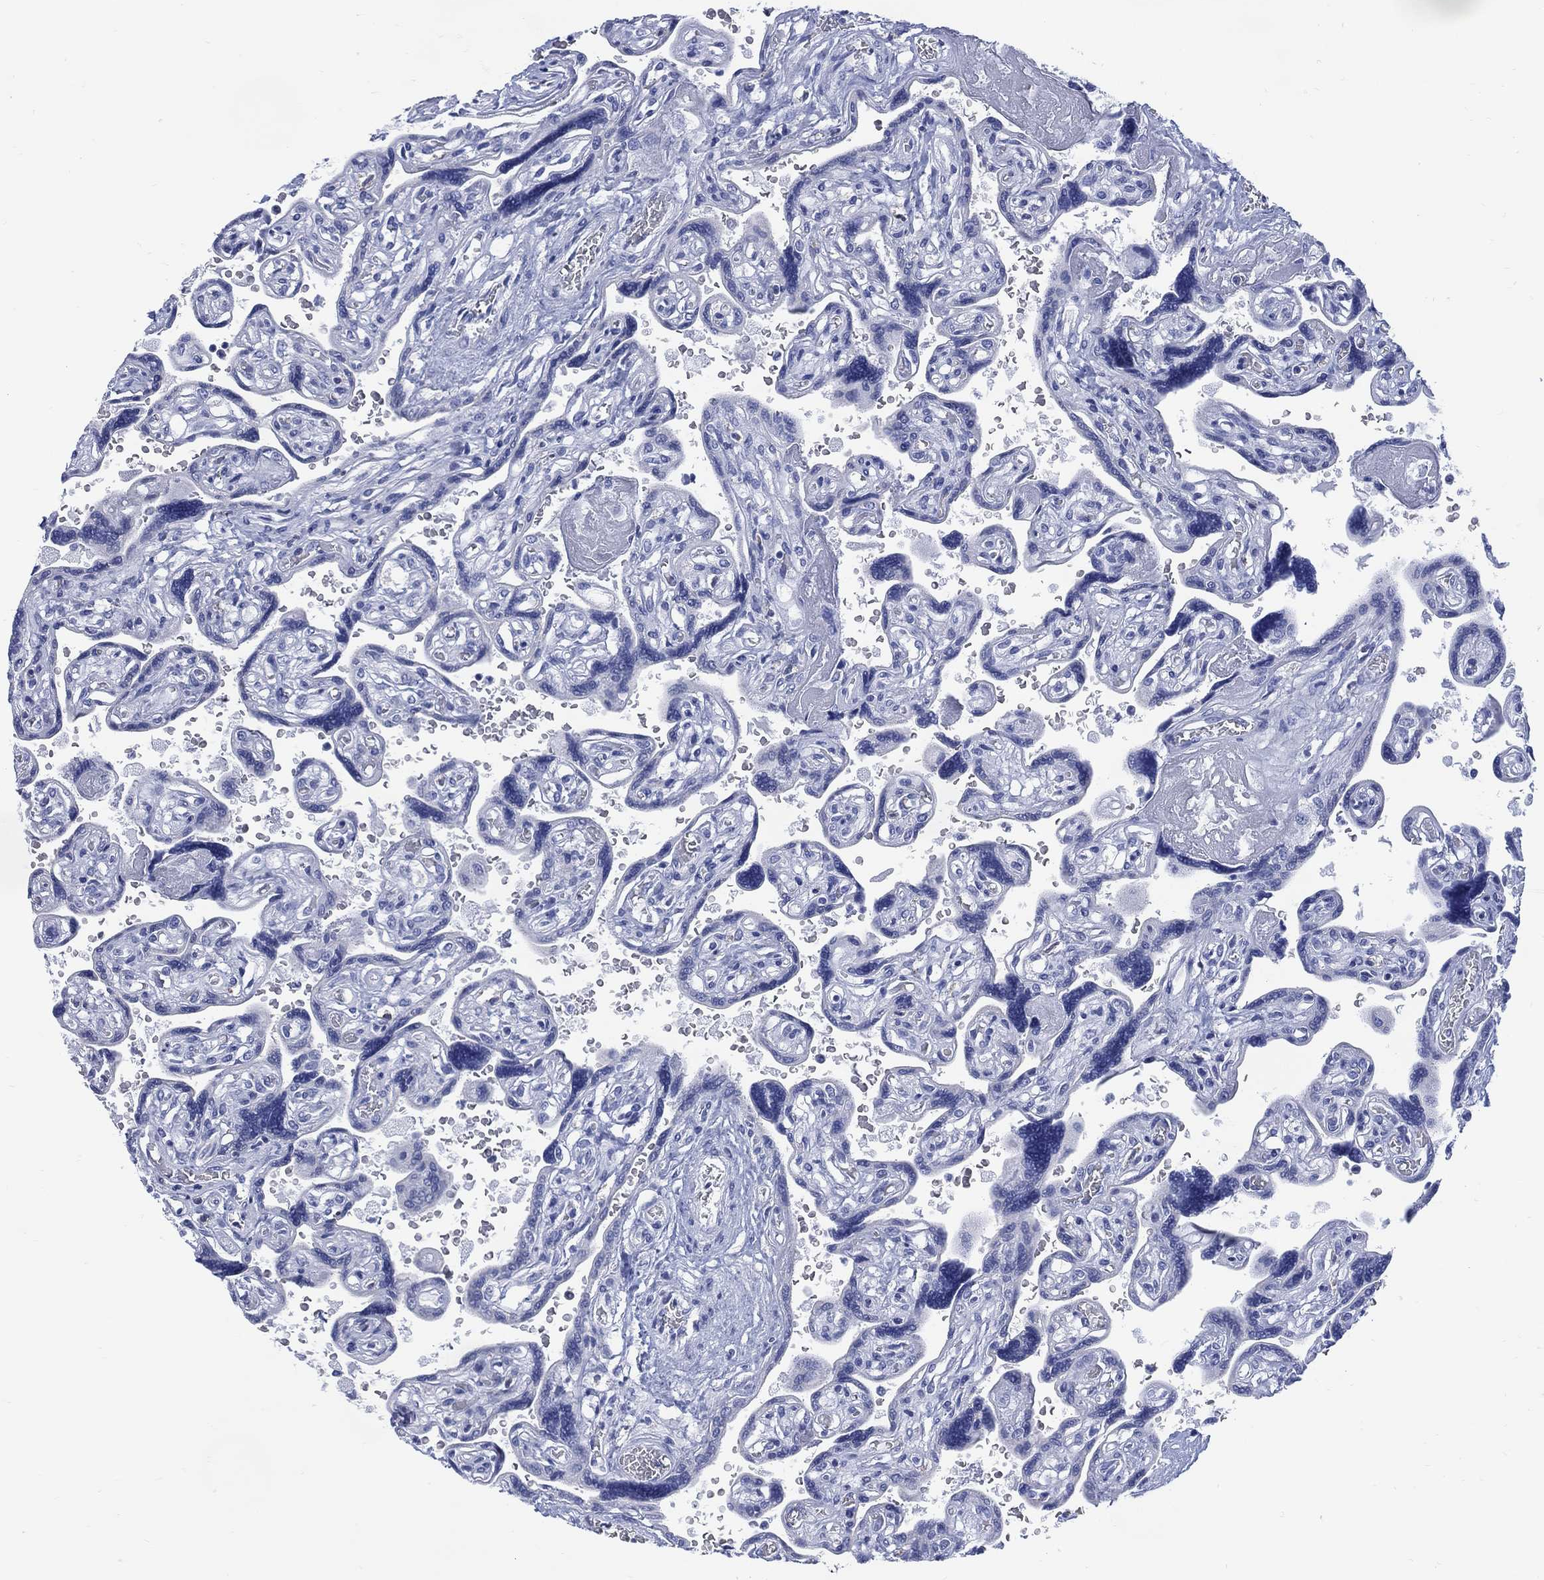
{"staining": {"intensity": "negative", "quantity": "none", "location": "none"}, "tissue": "placenta", "cell_type": "Decidual cells", "image_type": "normal", "snomed": [{"axis": "morphology", "description": "Normal tissue, NOS"}, {"axis": "topography", "description": "Placenta"}], "caption": "Immunohistochemical staining of normal human placenta demonstrates no significant expression in decidual cells. Brightfield microscopy of IHC stained with DAB (3,3'-diaminobenzidine) (brown) and hematoxylin (blue), captured at high magnification.", "gene": "DDI1", "patient": {"sex": "female", "age": 32}}